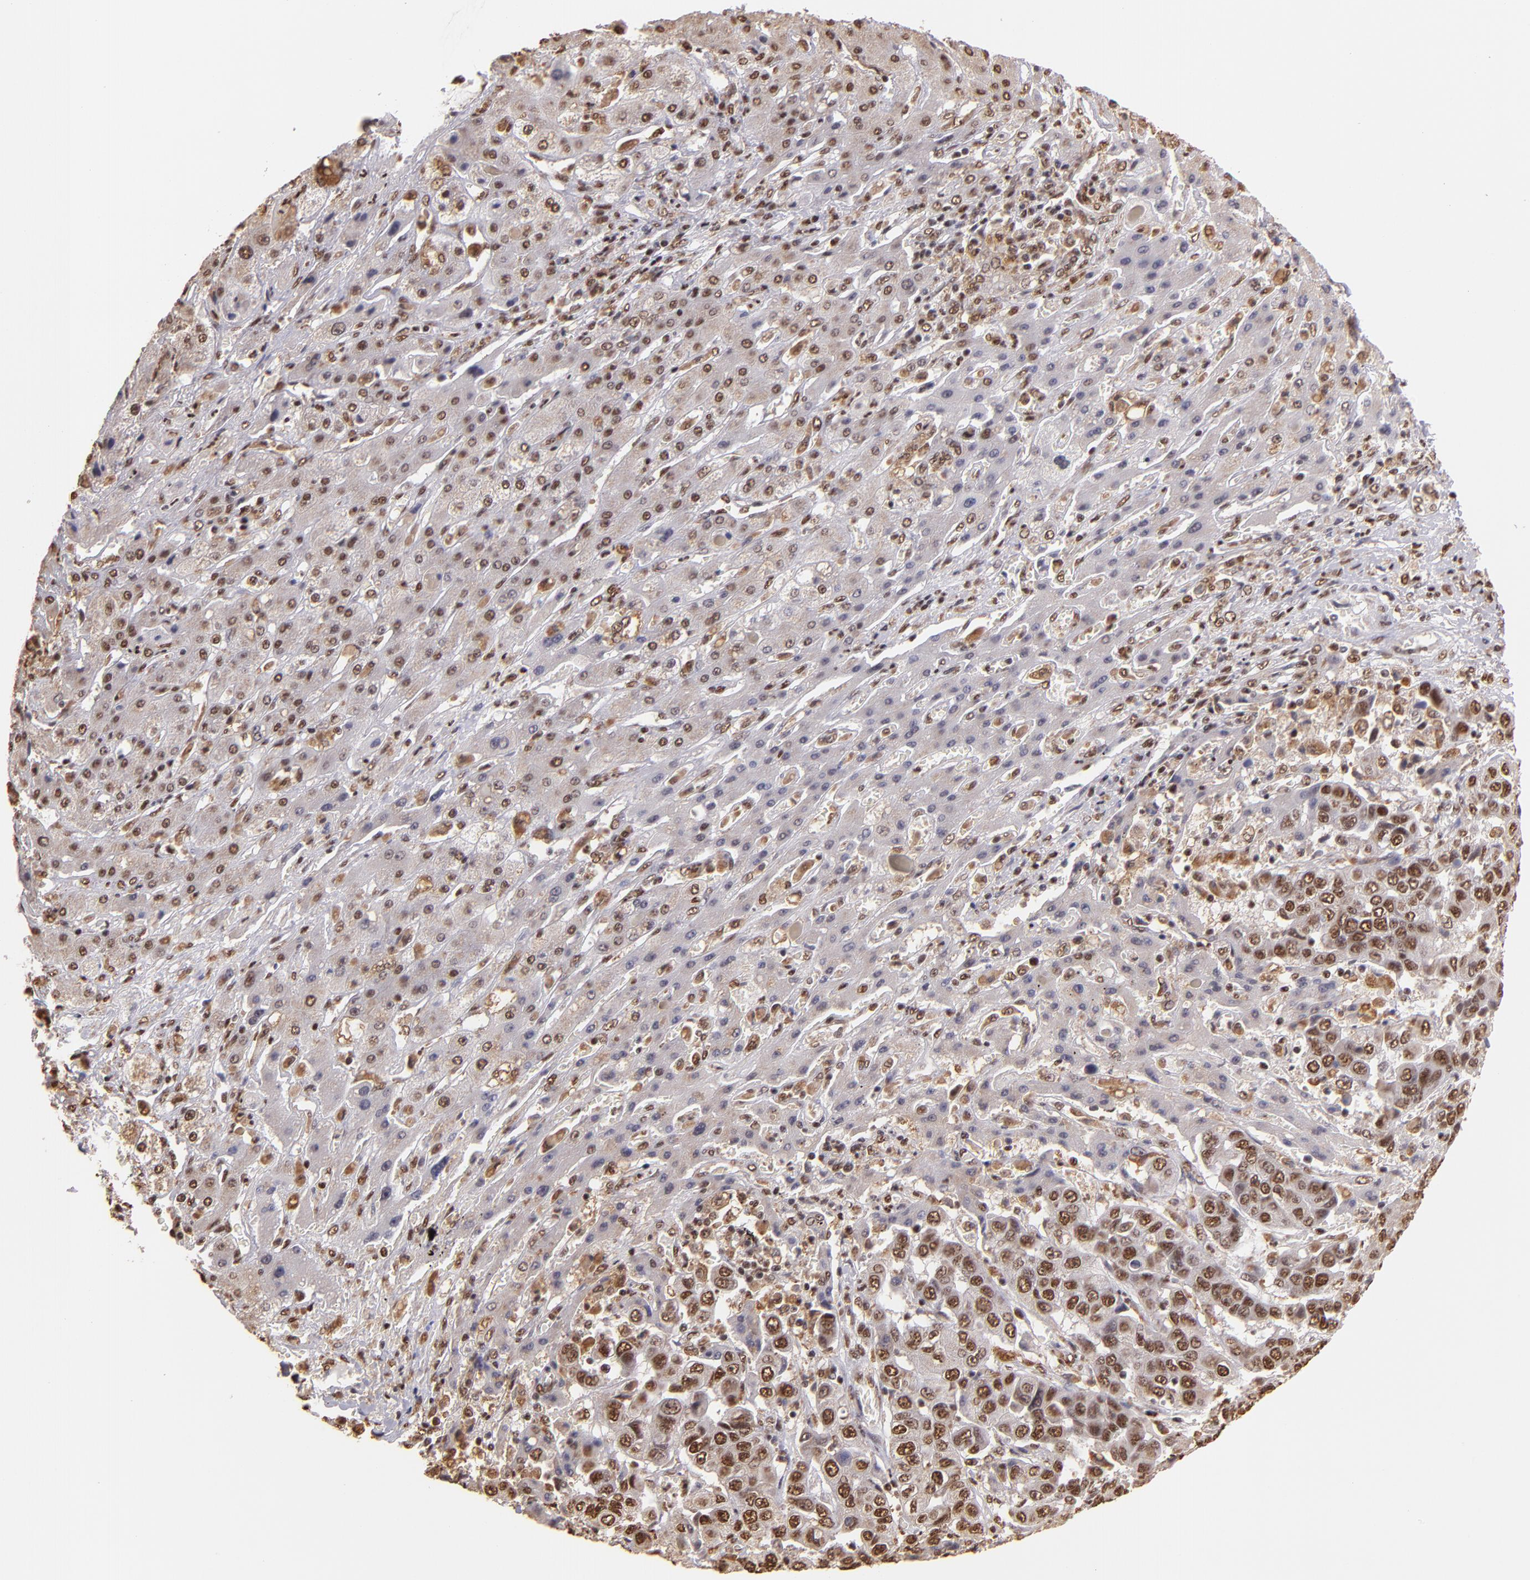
{"staining": {"intensity": "moderate", "quantity": ">75%", "location": "cytoplasmic/membranous,nuclear"}, "tissue": "liver cancer", "cell_type": "Tumor cells", "image_type": "cancer", "snomed": [{"axis": "morphology", "description": "Cholangiocarcinoma"}, {"axis": "topography", "description": "Liver"}], "caption": "About >75% of tumor cells in cholangiocarcinoma (liver) display moderate cytoplasmic/membranous and nuclear protein expression as visualized by brown immunohistochemical staining.", "gene": "SP1", "patient": {"sex": "female", "age": 52}}